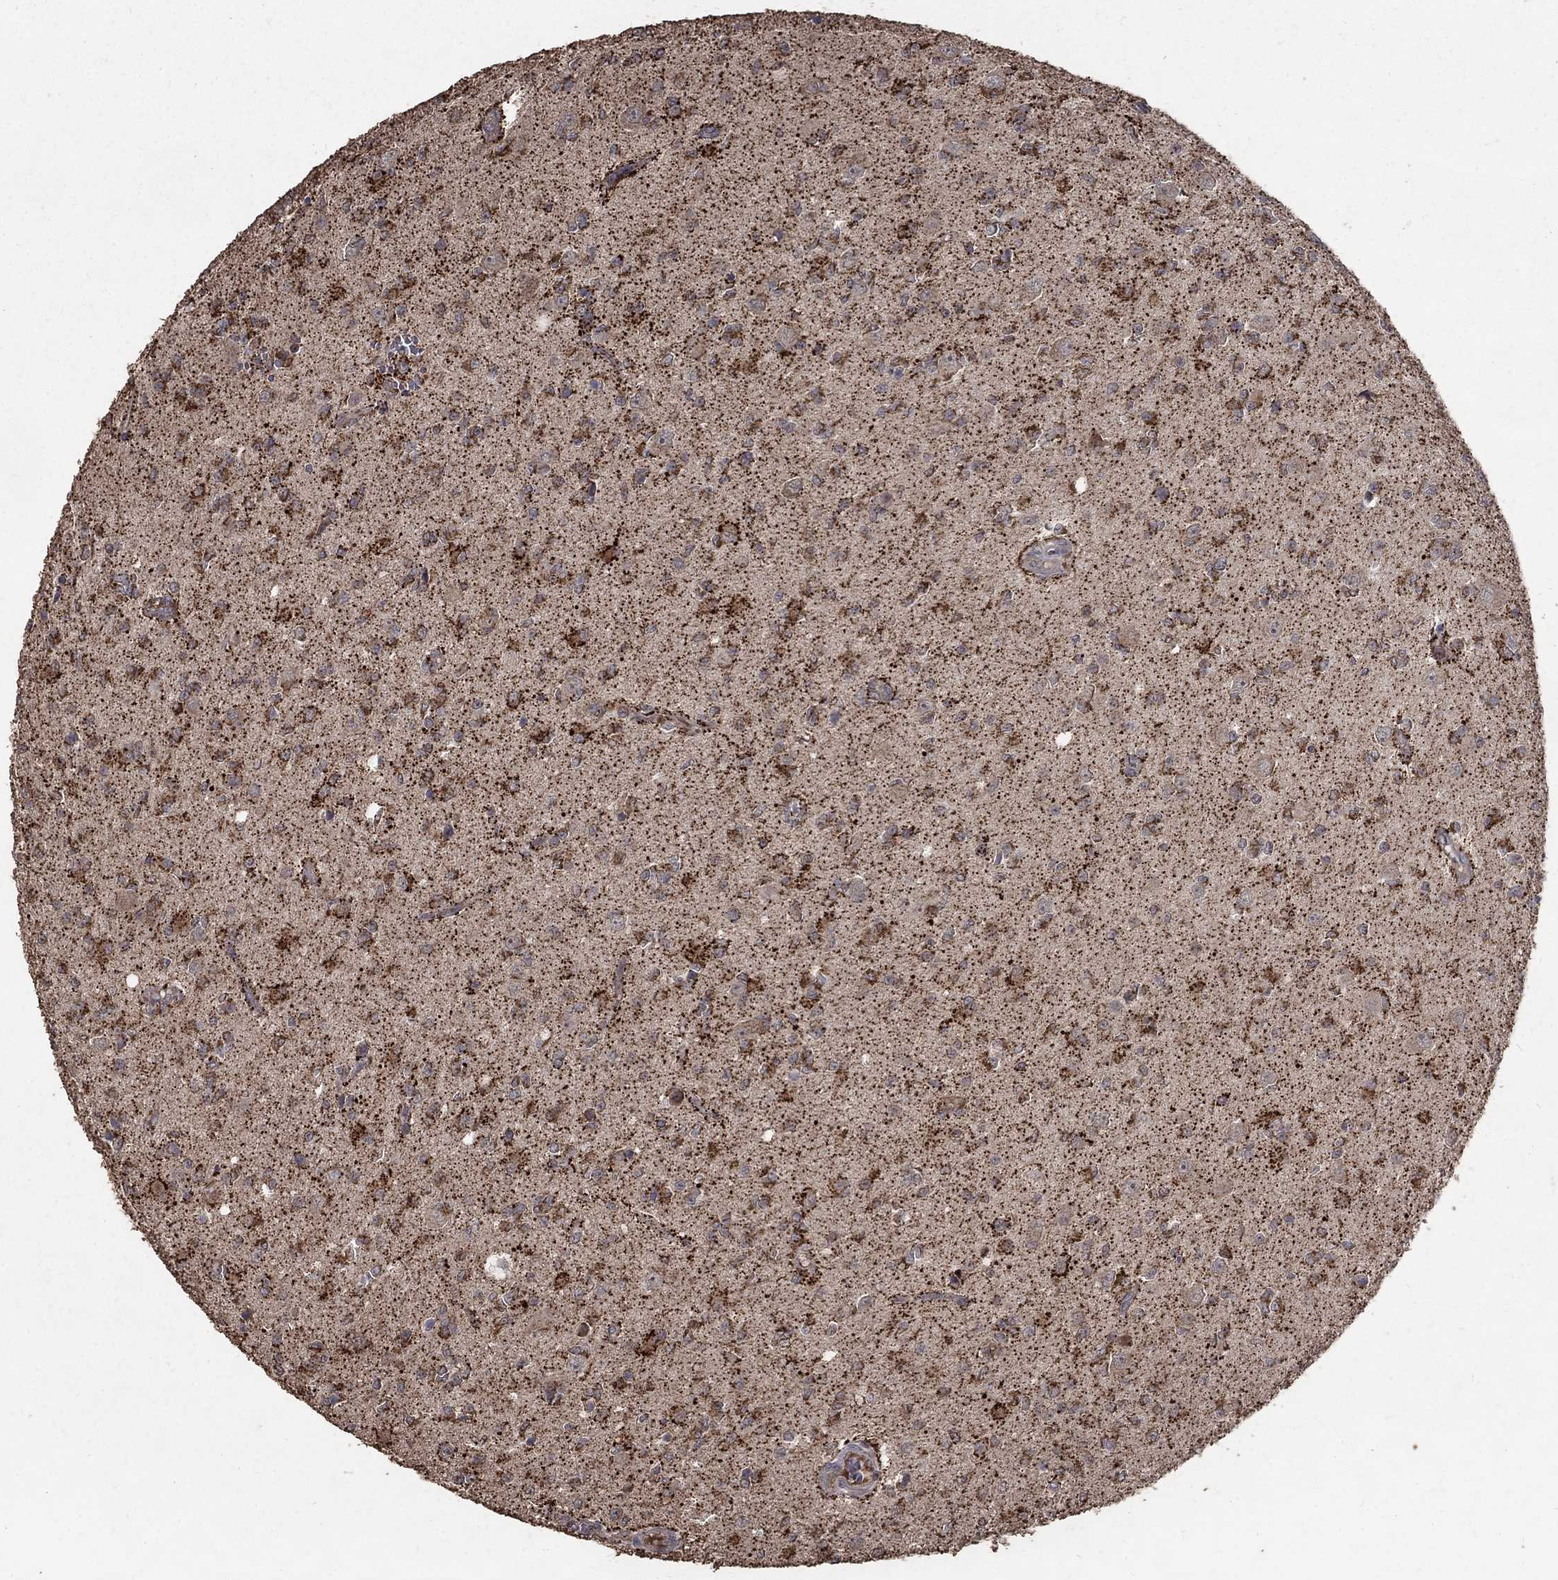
{"staining": {"intensity": "strong", "quantity": "25%-75%", "location": "cytoplasmic/membranous"}, "tissue": "glioma", "cell_type": "Tumor cells", "image_type": "cancer", "snomed": [{"axis": "morphology", "description": "Glioma, malignant, Low grade"}, {"axis": "topography", "description": "Brain"}], "caption": "The histopathology image demonstrates staining of glioma, revealing strong cytoplasmic/membranous protein expression (brown color) within tumor cells.", "gene": "C17orf75", "patient": {"sex": "female", "age": 45}}